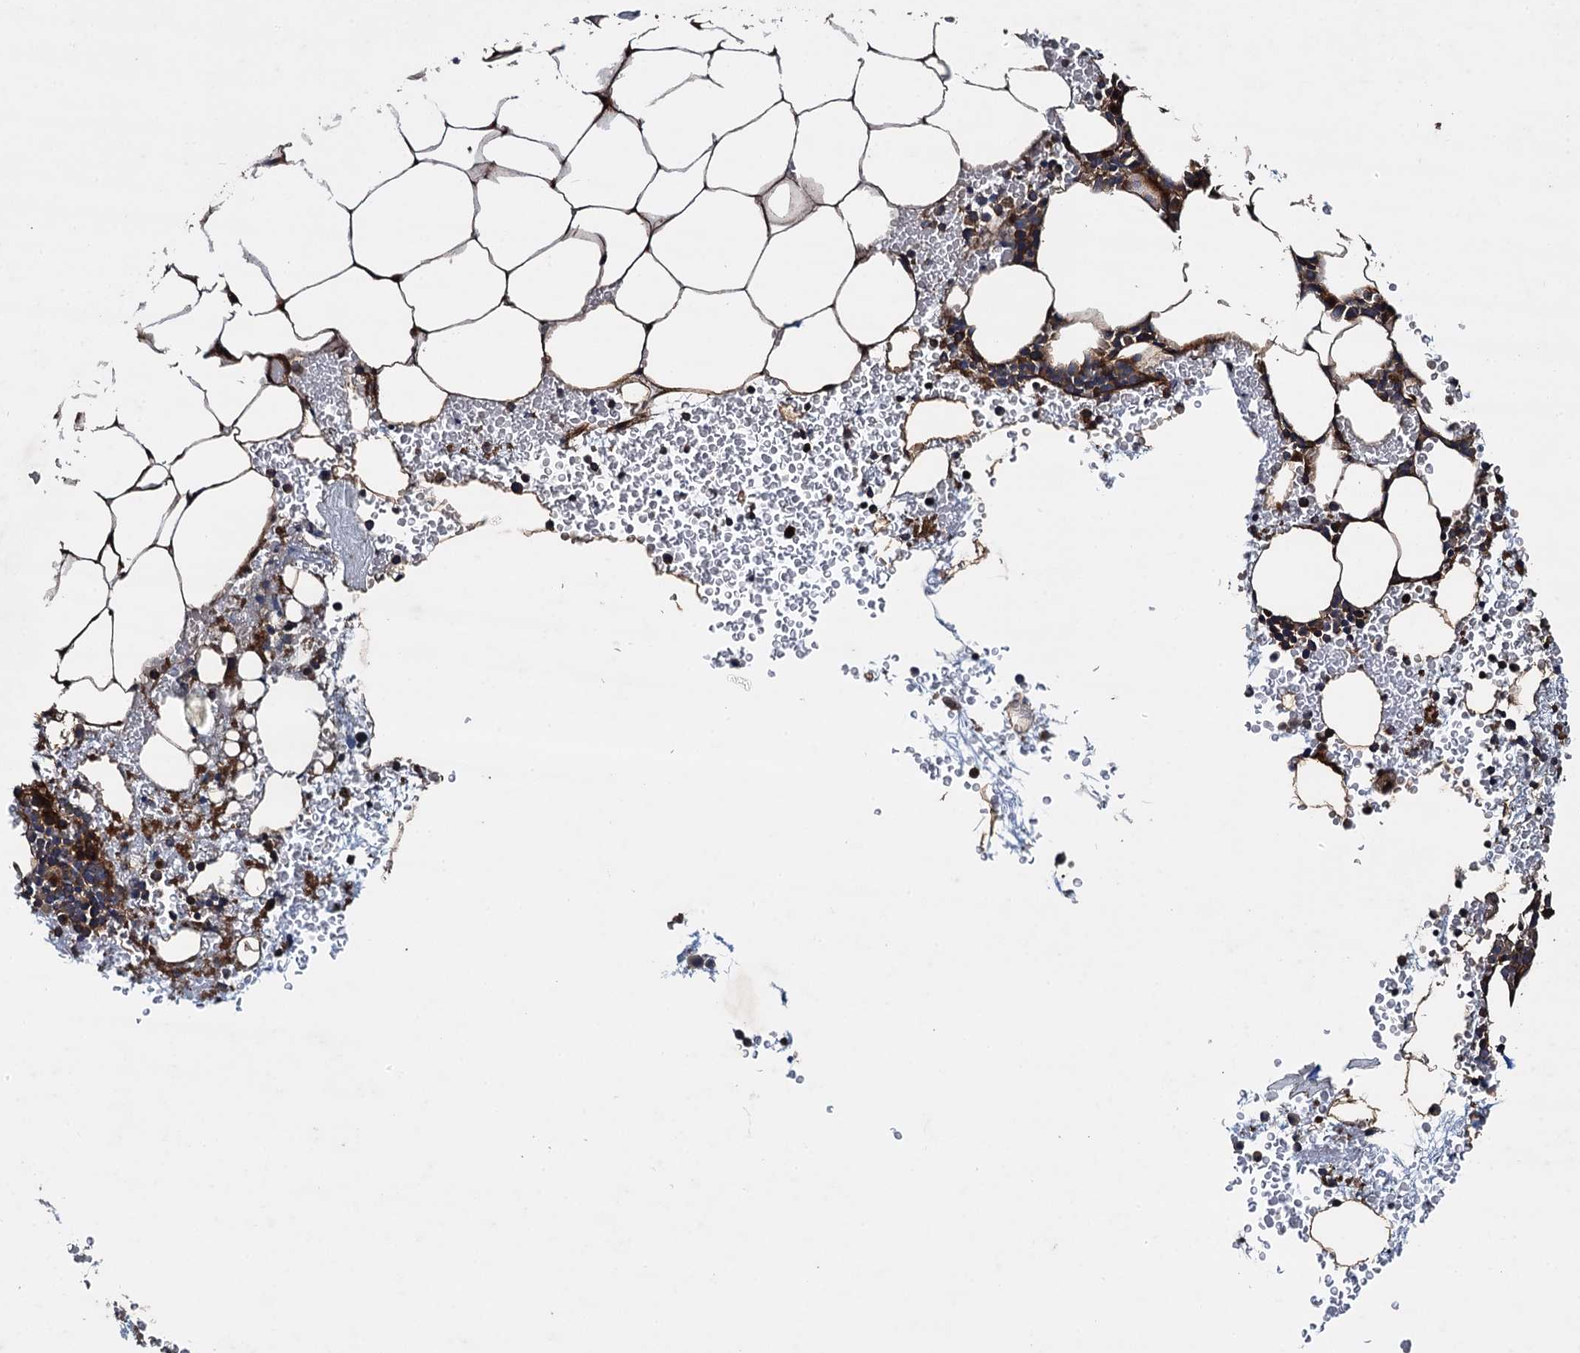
{"staining": {"intensity": "strong", "quantity": "25%-75%", "location": "cytoplasmic/membranous"}, "tissue": "bone marrow", "cell_type": "Hematopoietic cells", "image_type": "normal", "snomed": [{"axis": "morphology", "description": "Normal tissue, NOS"}, {"axis": "morphology", "description": "Inflammation, NOS"}, {"axis": "topography", "description": "Bone marrow"}], "caption": "Protein positivity by IHC reveals strong cytoplasmic/membranous positivity in about 25%-75% of hematopoietic cells in benign bone marrow.", "gene": "RHOBTB1", "patient": {"sex": "female", "age": 78}}